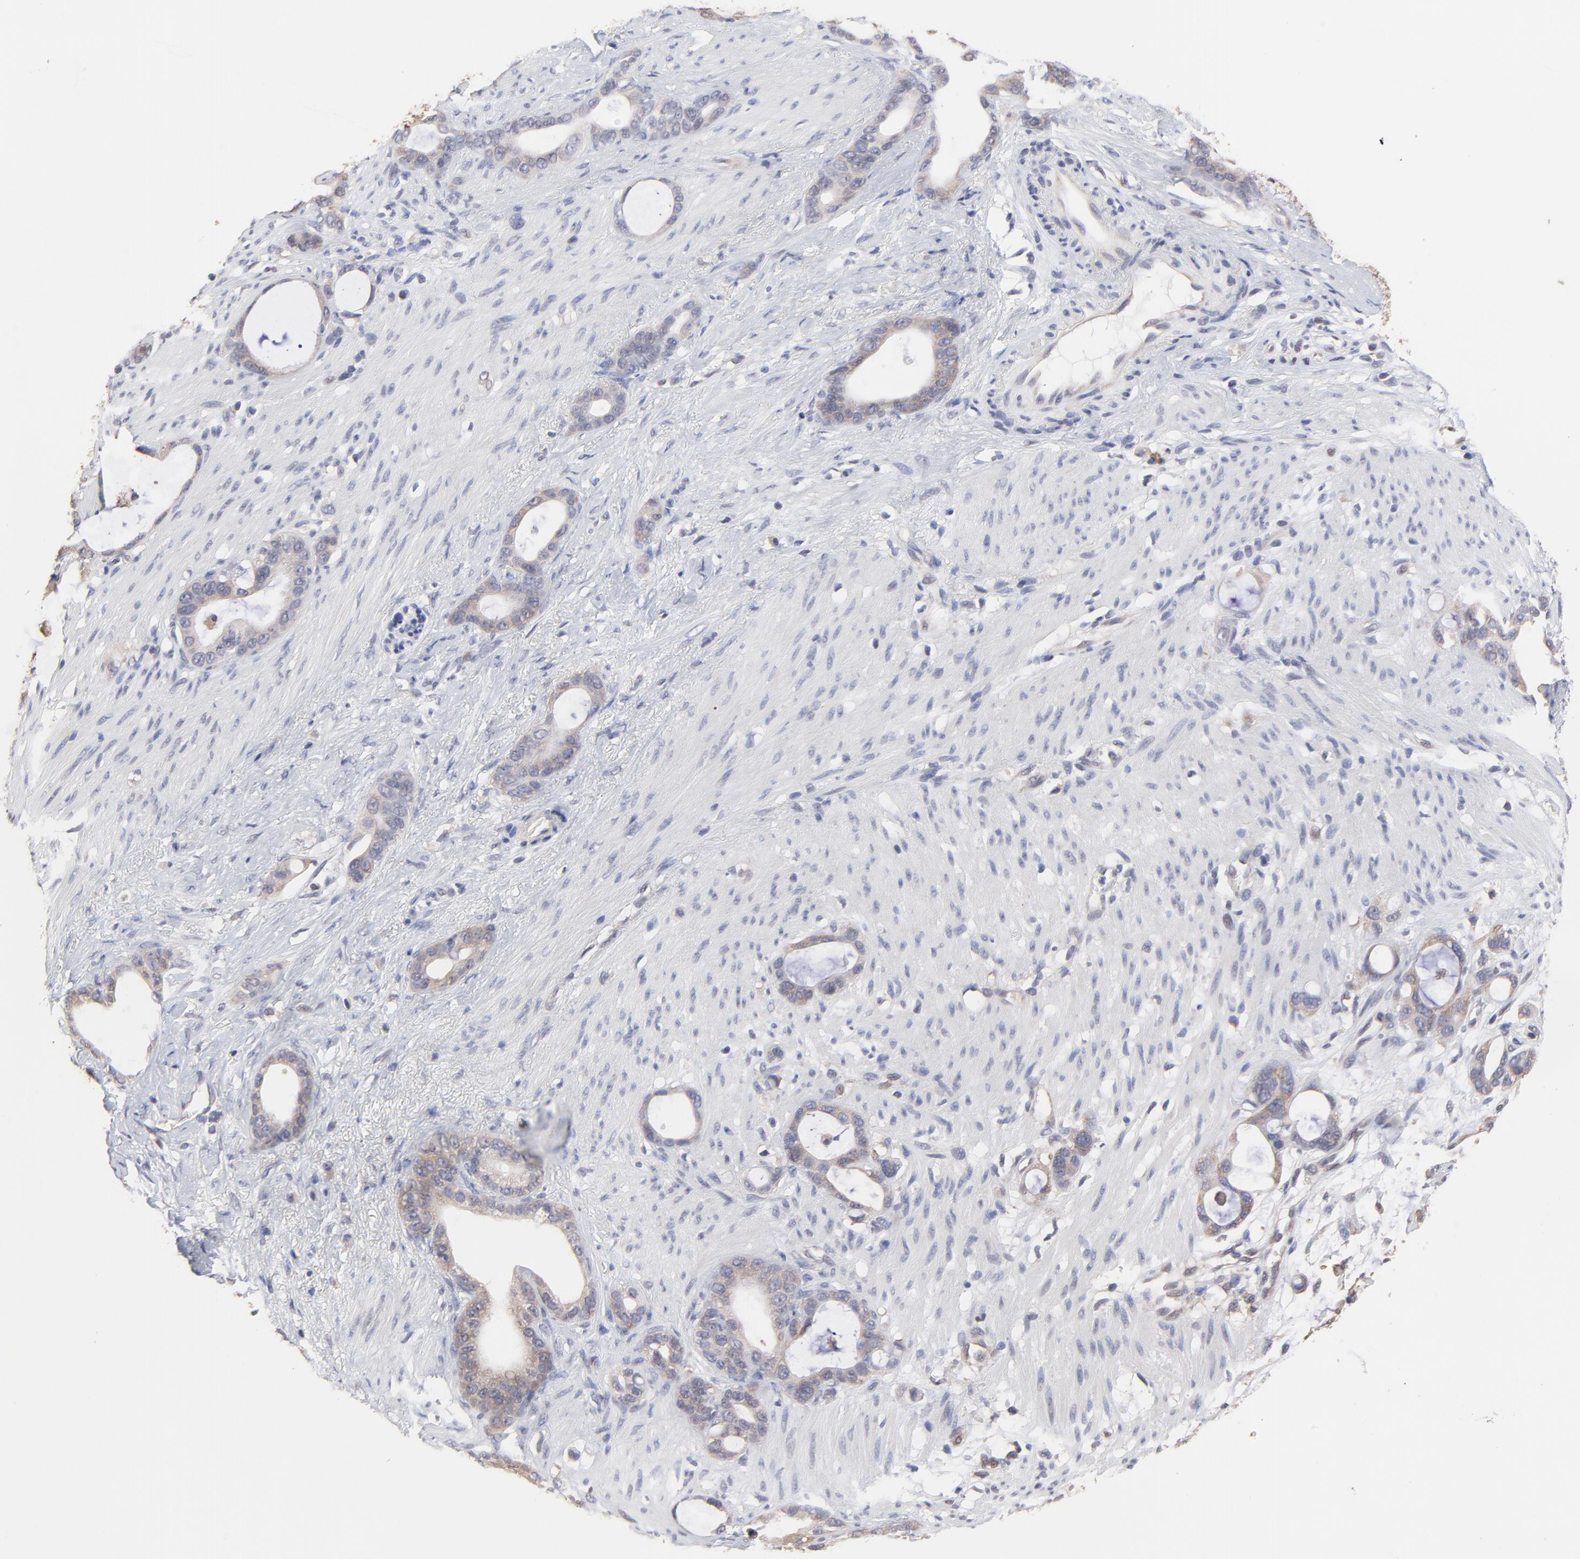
{"staining": {"intensity": "weak", "quantity": ">75%", "location": "cytoplasmic/membranous"}, "tissue": "stomach cancer", "cell_type": "Tumor cells", "image_type": "cancer", "snomed": [{"axis": "morphology", "description": "Adenocarcinoma, NOS"}, {"axis": "topography", "description": "Stomach"}], "caption": "A low amount of weak cytoplasmic/membranous expression is appreciated in approximately >75% of tumor cells in adenocarcinoma (stomach) tissue.", "gene": "CCT2", "patient": {"sex": "female", "age": 75}}